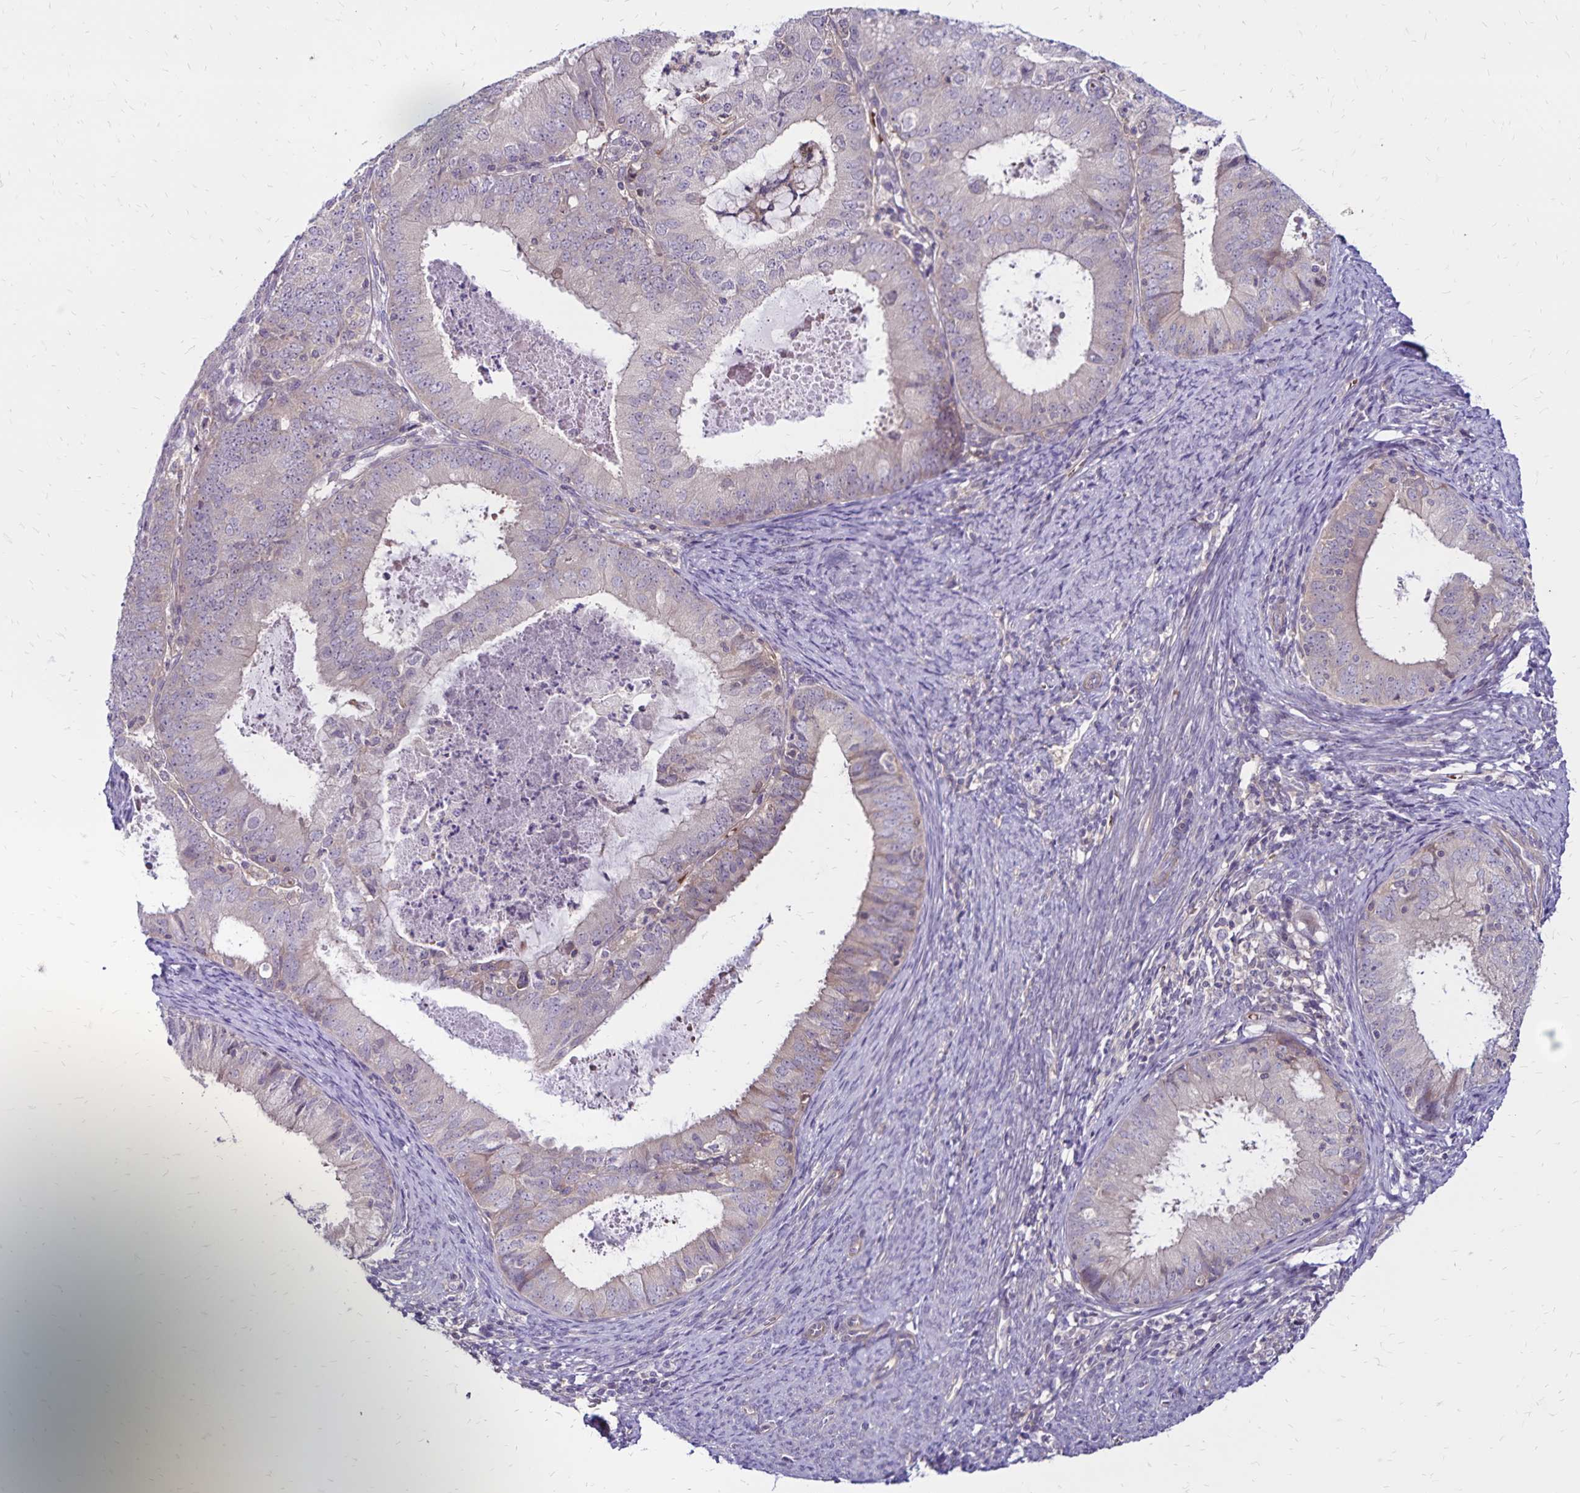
{"staining": {"intensity": "negative", "quantity": "none", "location": "none"}, "tissue": "endometrial cancer", "cell_type": "Tumor cells", "image_type": "cancer", "snomed": [{"axis": "morphology", "description": "Adenocarcinoma, NOS"}, {"axis": "topography", "description": "Endometrium"}], "caption": "This is an immunohistochemistry (IHC) histopathology image of human endometrial cancer. There is no staining in tumor cells.", "gene": "FSD1", "patient": {"sex": "female", "age": 57}}